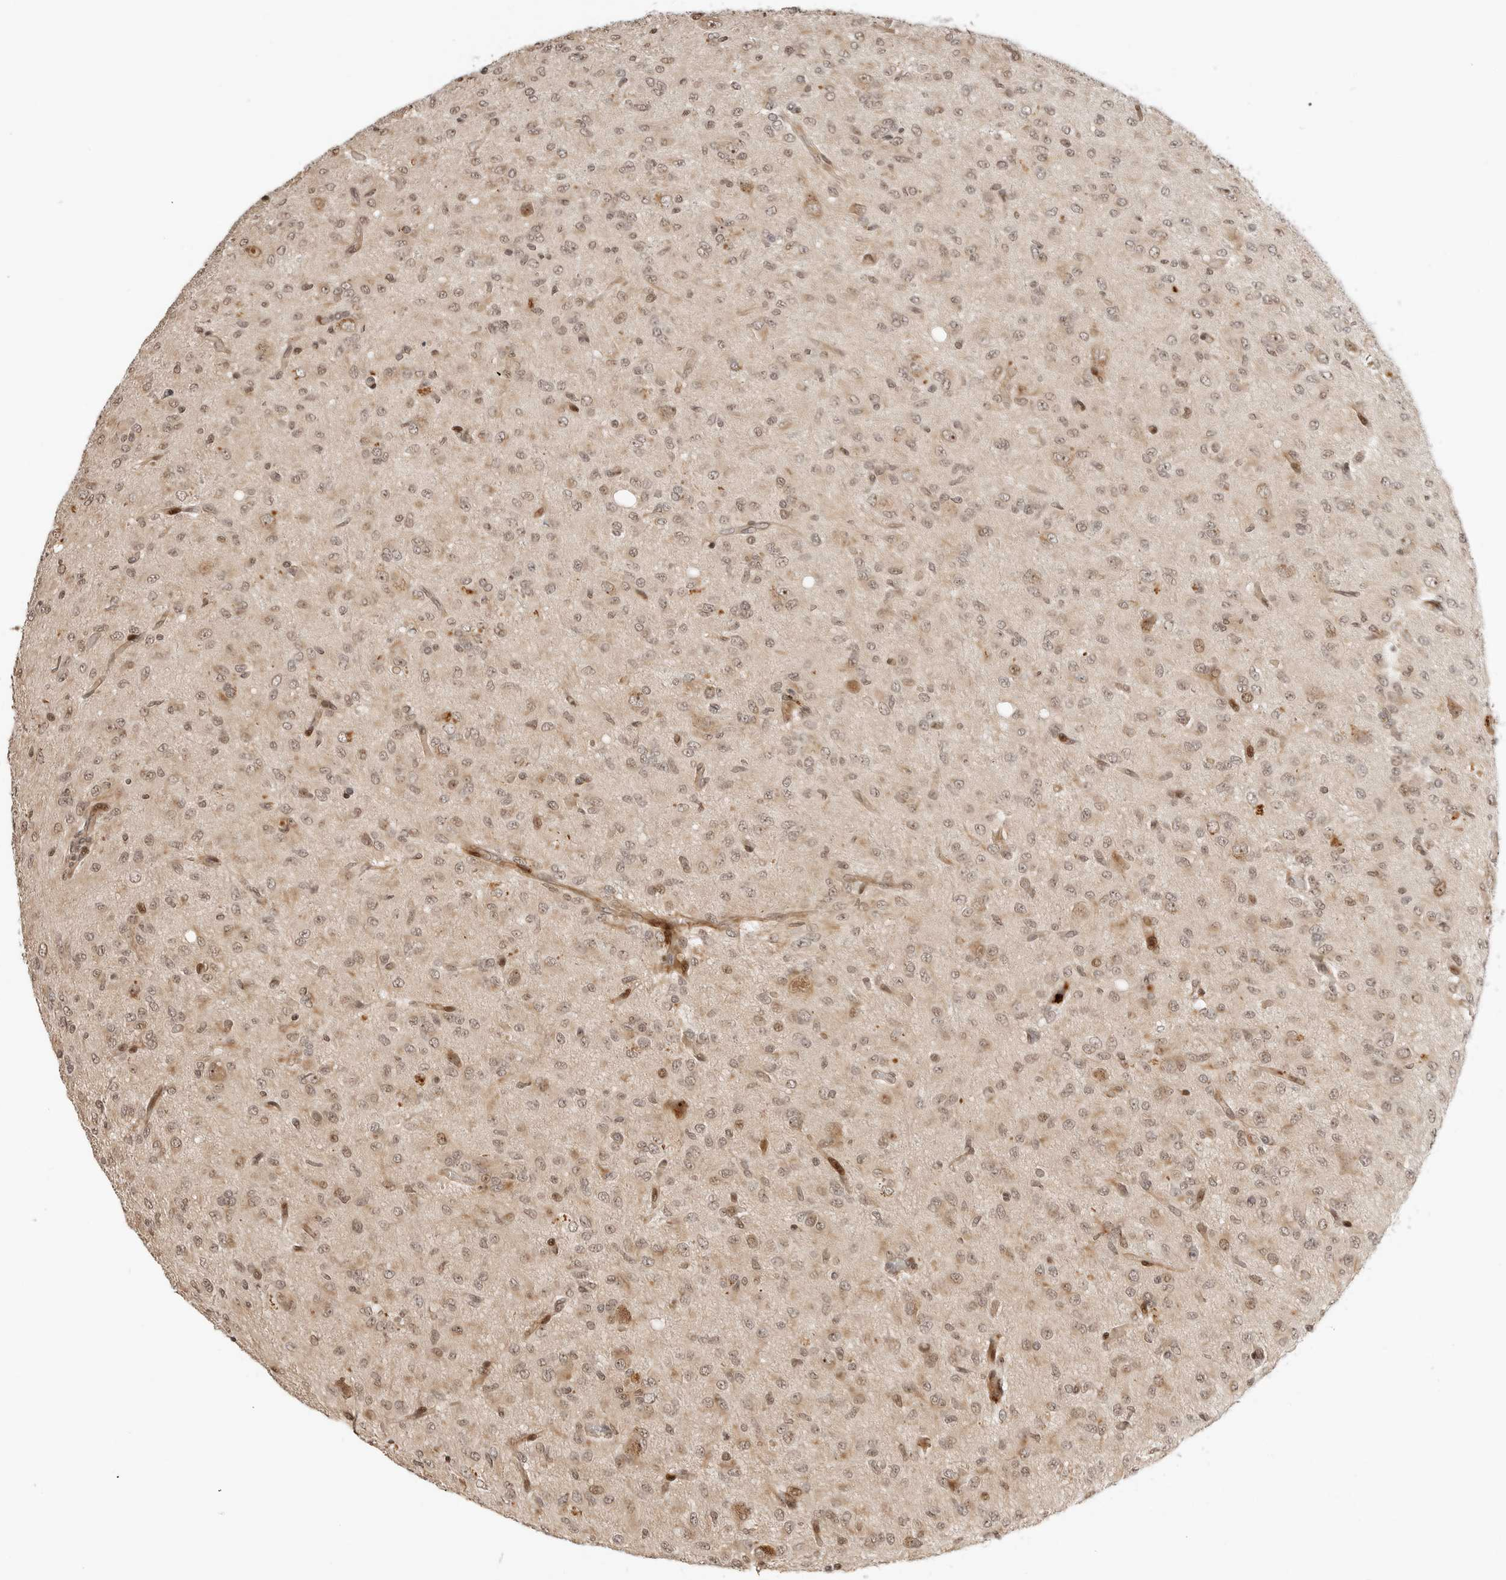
{"staining": {"intensity": "weak", "quantity": ">75%", "location": "nuclear"}, "tissue": "glioma", "cell_type": "Tumor cells", "image_type": "cancer", "snomed": [{"axis": "morphology", "description": "Glioma, malignant, High grade"}, {"axis": "topography", "description": "Brain"}], "caption": "Immunohistochemical staining of human malignant glioma (high-grade) exhibits low levels of weak nuclear protein positivity in about >75% of tumor cells.", "gene": "GEM", "patient": {"sex": "female", "age": 59}}